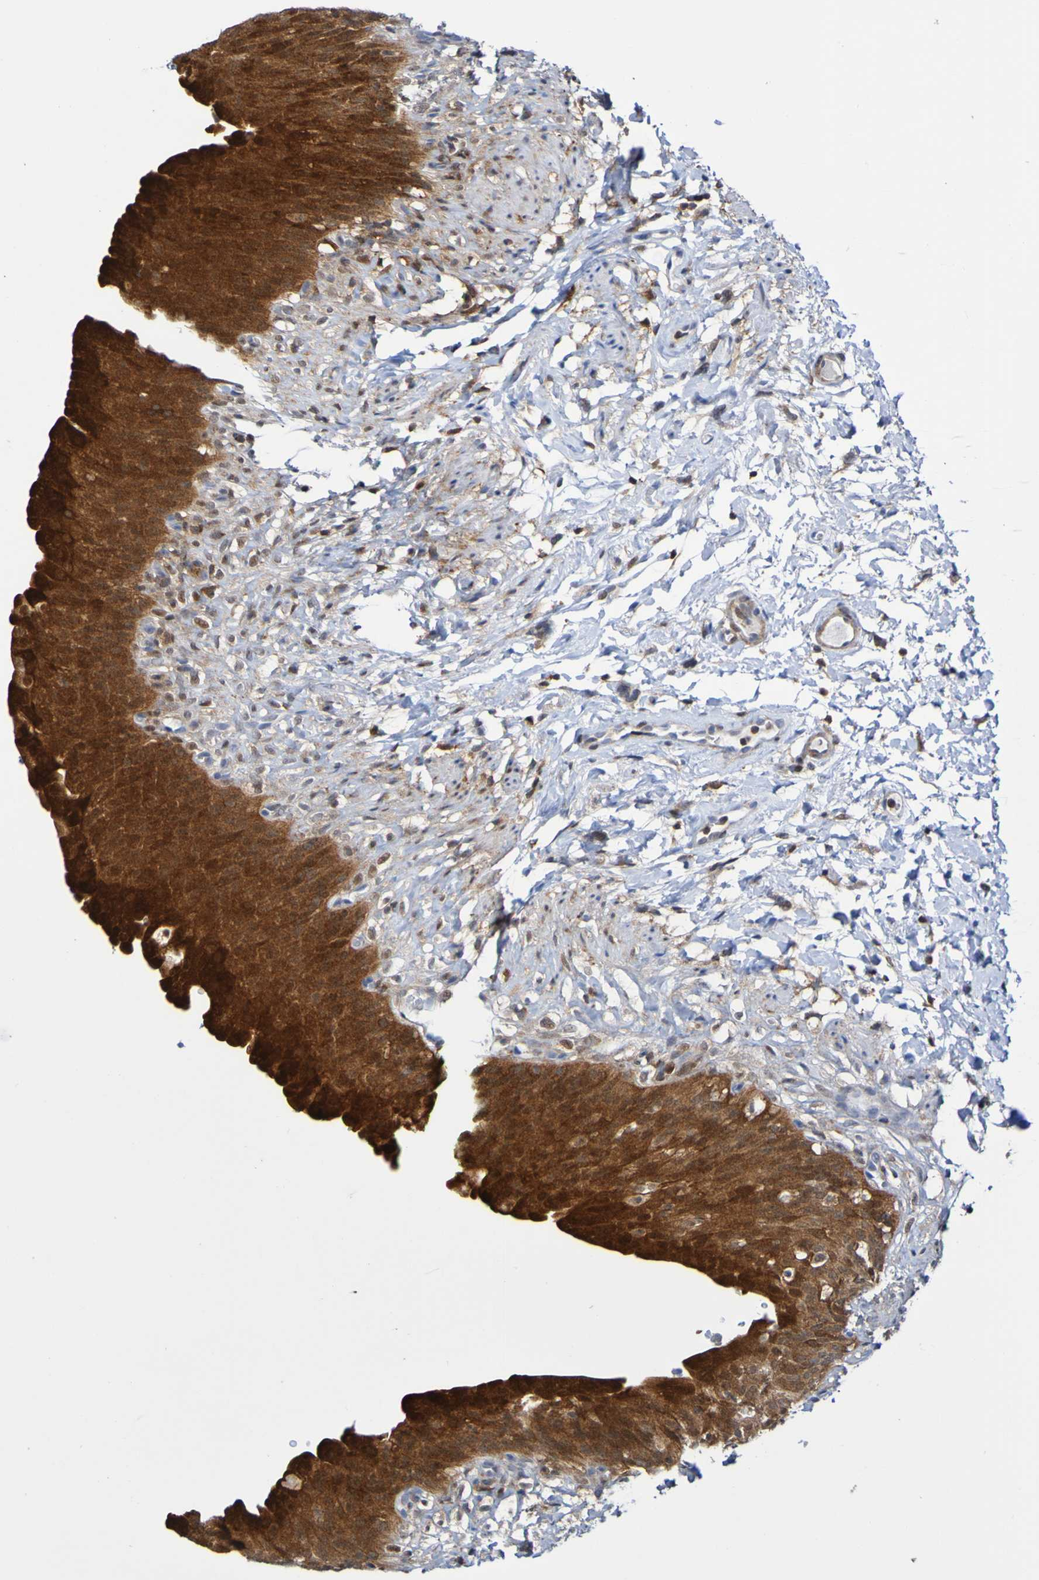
{"staining": {"intensity": "strong", "quantity": ">75%", "location": "cytoplasmic/membranous"}, "tissue": "urinary bladder", "cell_type": "Urothelial cells", "image_type": "normal", "snomed": [{"axis": "morphology", "description": "Normal tissue, NOS"}, {"axis": "topography", "description": "Urinary bladder"}], "caption": "Immunohistochemistry photomicrograph of benign human urinary bladder stained for a protein (brown), which displays high levels of strong cytoplasmic/membranous expression in approximately >75% of urothelial cells.", "gene": "ATIC", "patient": {"sex": "female", "age": 79}}